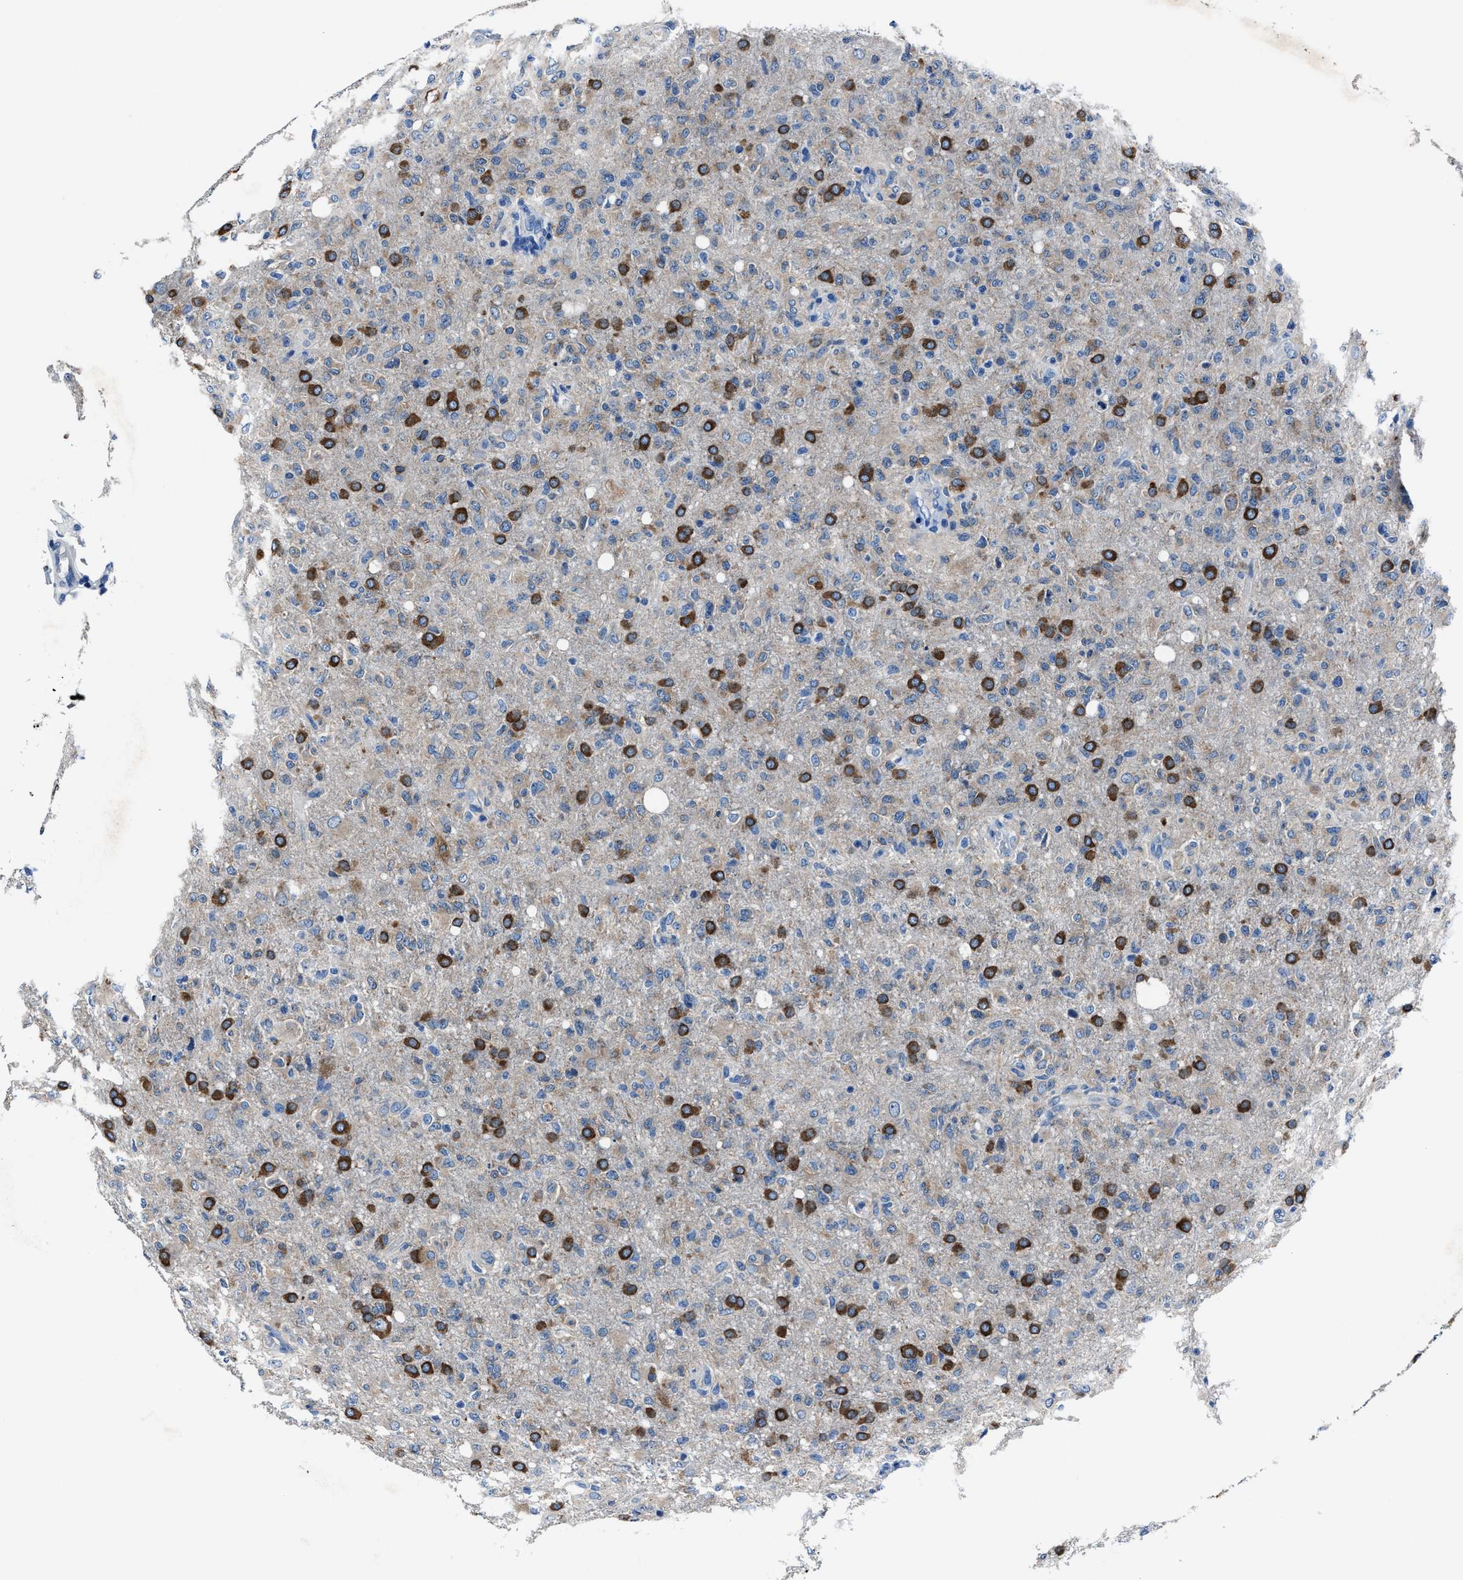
{"staining": {"intensity": "strong", "quantity": "25%-75%", "location": "cytoplasmic/membranous"}, "tissue": "glioma", "cell_type": "Tumor cells", "image_type": "cancer", "snomed": [{"axis": "morphology", "description": "Glioma, malignant, High grade"}, {"axis": "topography", "description": "Brain"}], "caption": "Immunohistochemical staining of human high-grade glioma (malignant) demonstrates high levels of strong cytoplasmic/membranous expression in approximately 25%-75% of tumor cells.", "gene": "NACAD", "patient": {"sex": "female", "age": 57}}